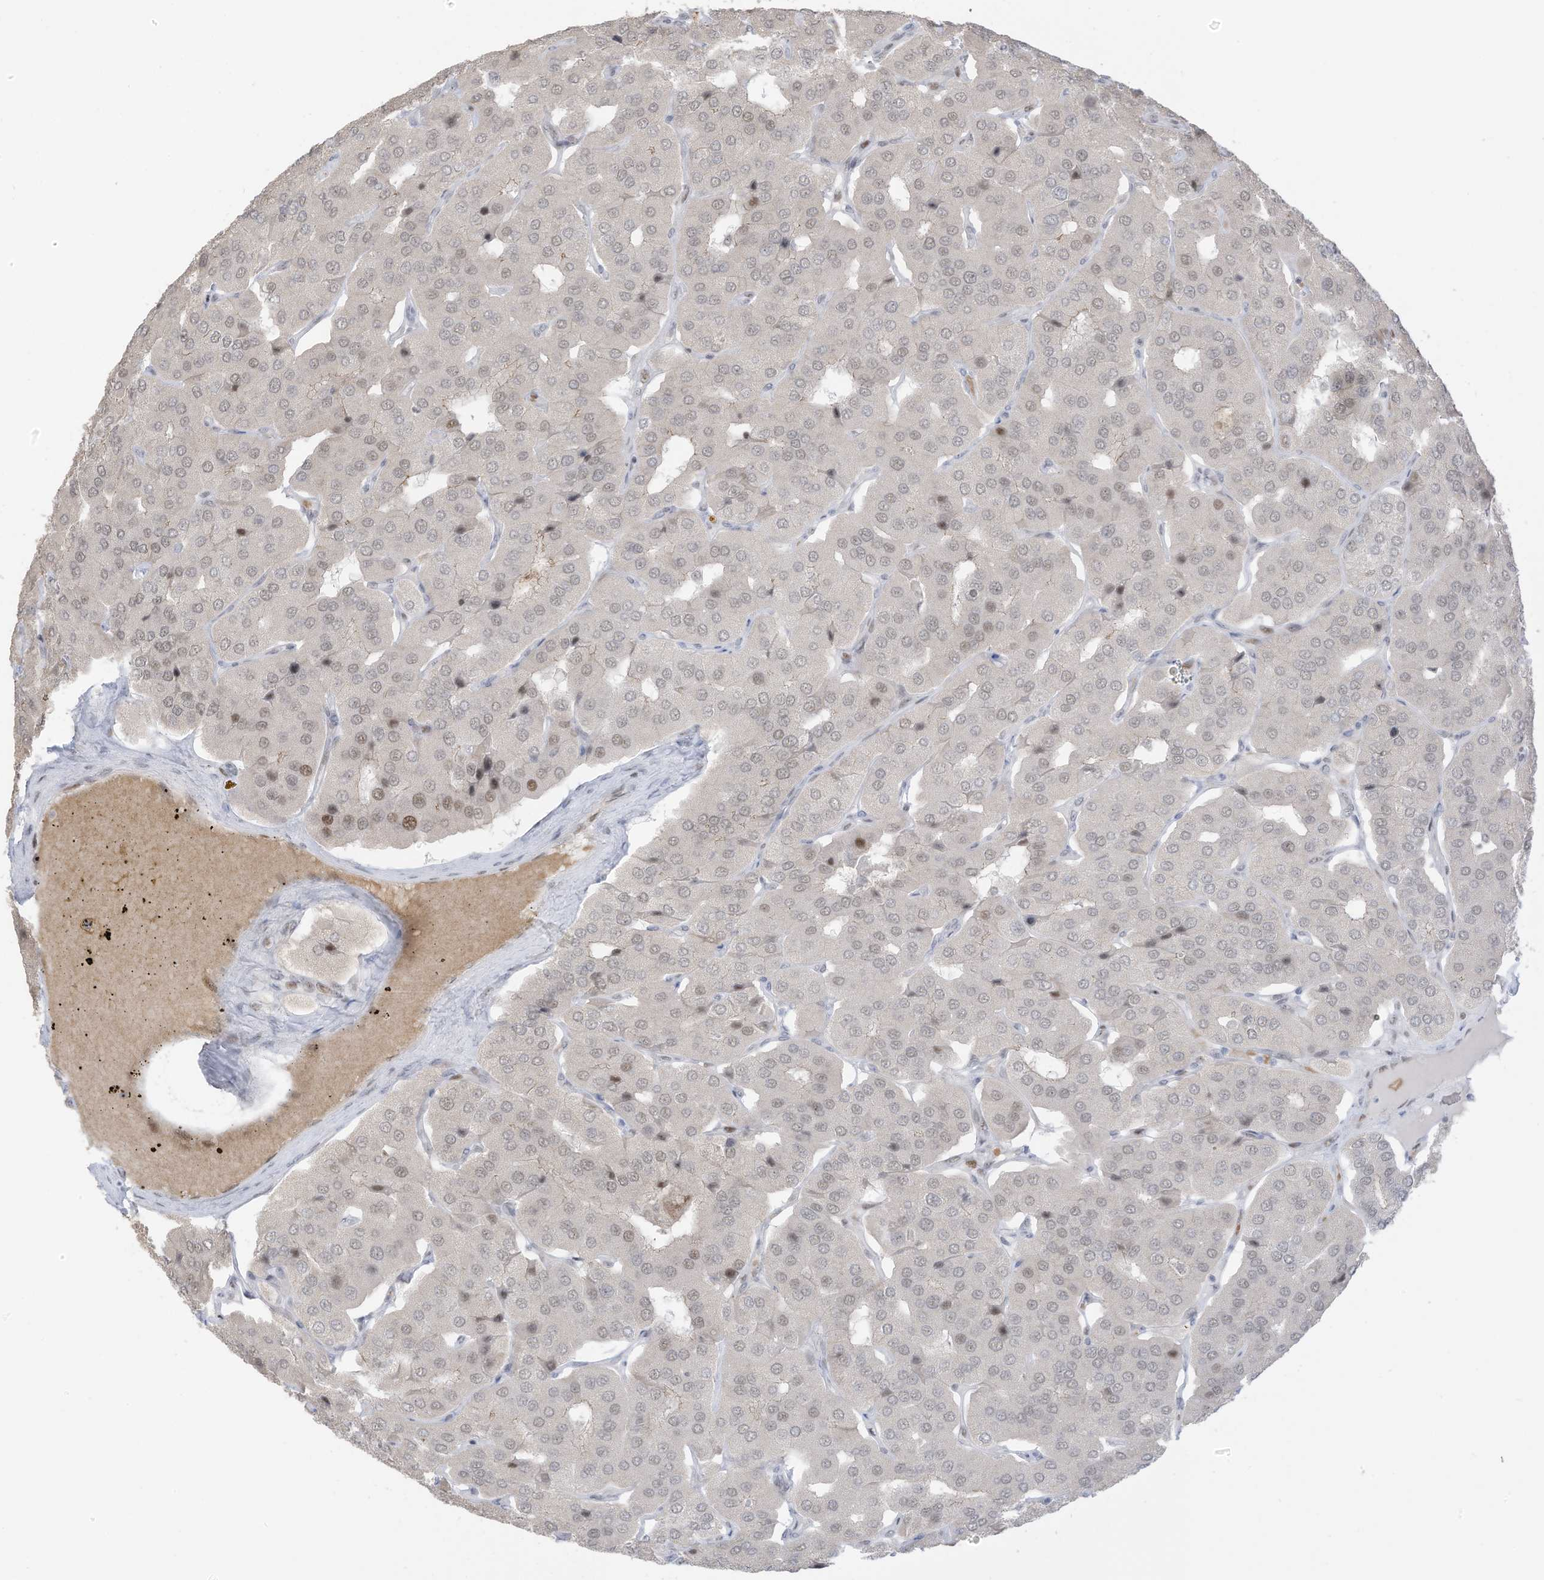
{"staining": {"intensity": "moderate", "quantity": "<25%", "location": "nuclear"}, "tissue": "parathyroid gland", "cell_type": "Glandular cells", "image_type": "normal", "snomed": [{"axis": "morphology", "description": "Normal tissue, NOS"}, {"axis": "morphology", "description": "Adenoma, NOS"}, {"axis": "topography", "description": "Parathyroid gland"}], "caption": "The photomicrograph exhibits immunohistochemical staining of benign parathyroid gland. There is moderate nuclear staining is identified in approximately <25% of glandular cells.", "gene": "ZCWPW2", "patient": {"sex": "female", "age": 86}}